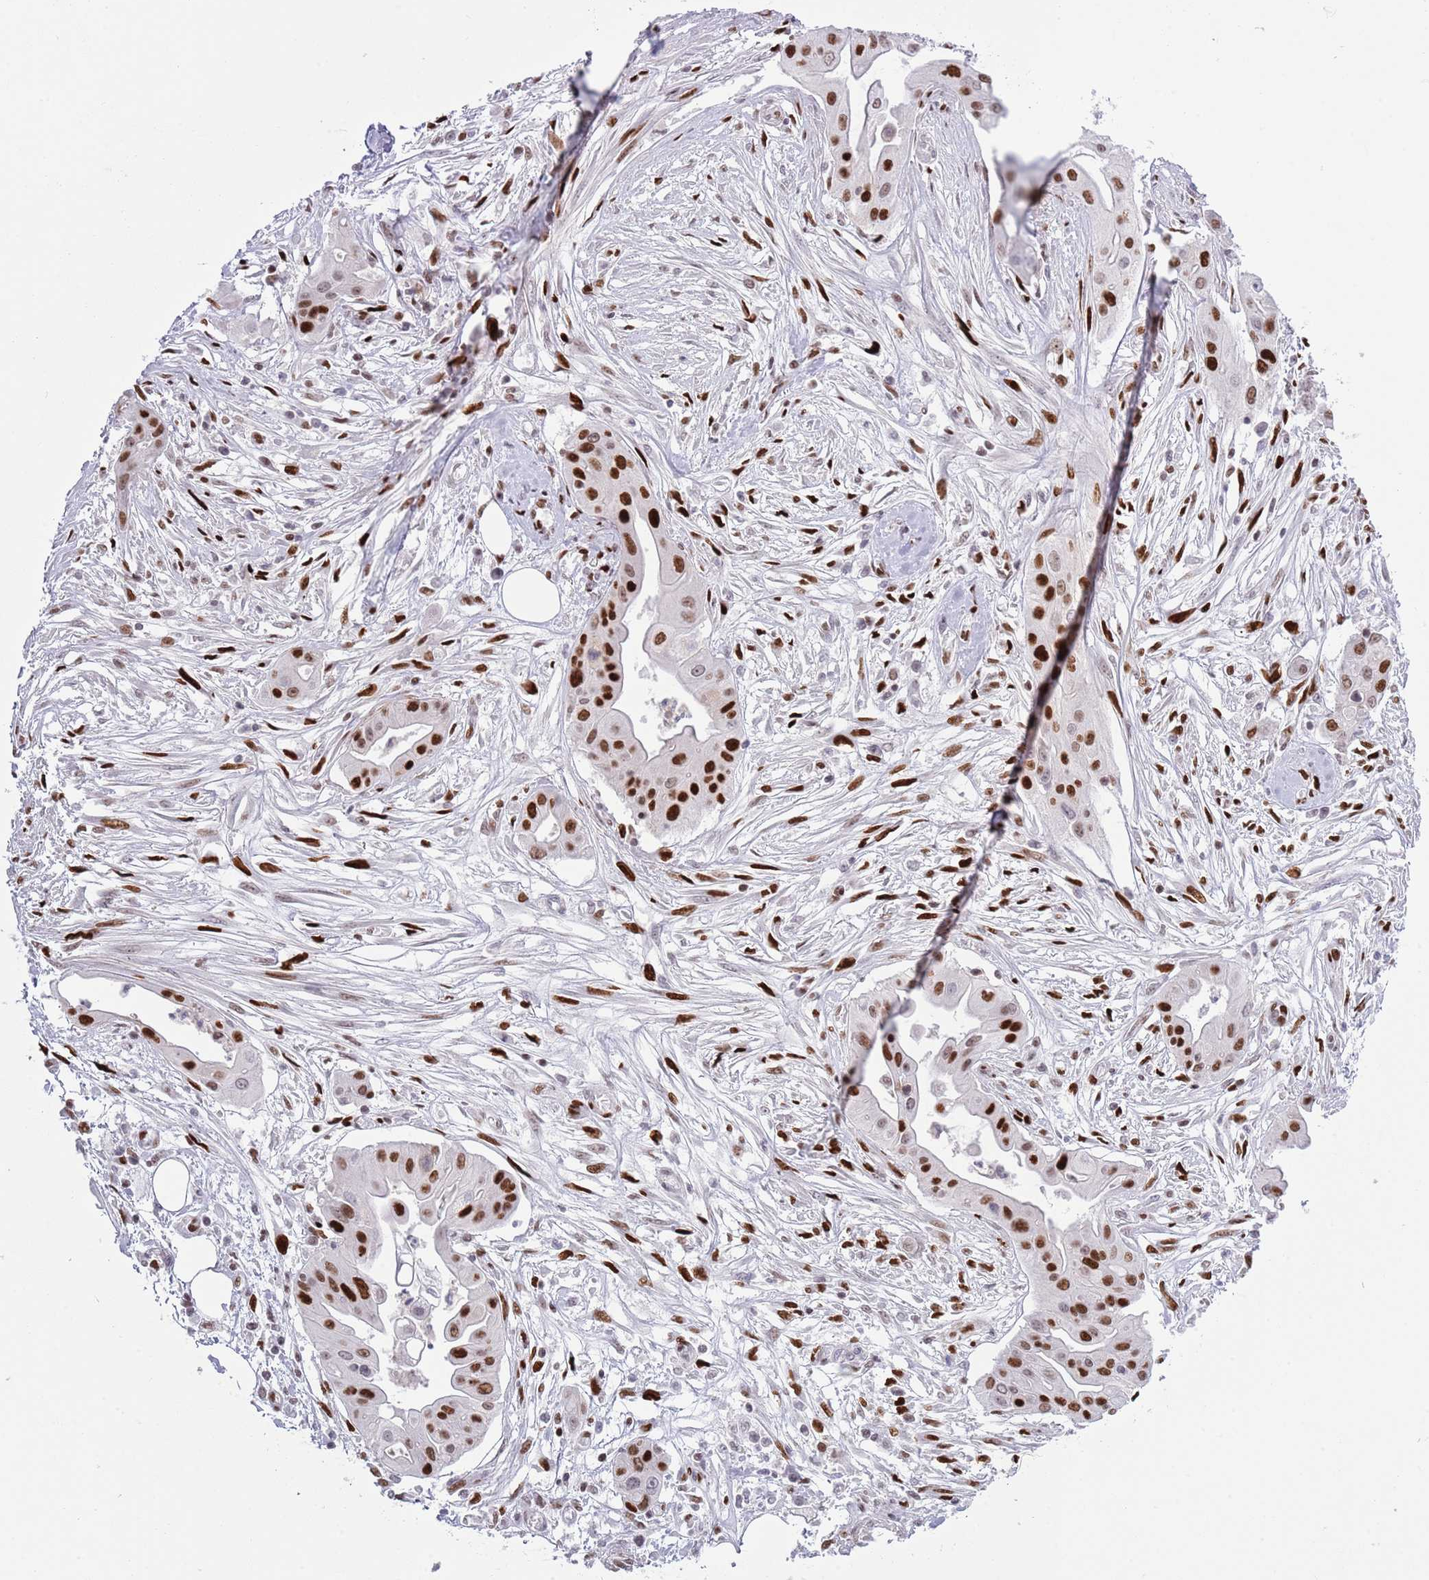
{"staining": {"intensity": "strong", "quantity": ">75%", "location": "nuclear"}, "tissue": "ovarian cancer", "cell_type": "Tumor cells", "image_type": "cancer", "snomed": [{"axis": "morphology", "description": "Cystadenocarcinoma, mucinous, NOS"}, {"axis": "topography", "description": "Ovary"}], "caption": "Ovarian cancer stained with a protein marker displays strong staining in tumor cells.", "gene": "MFSD10", "patient": {"sex": "female", "age": 70}}